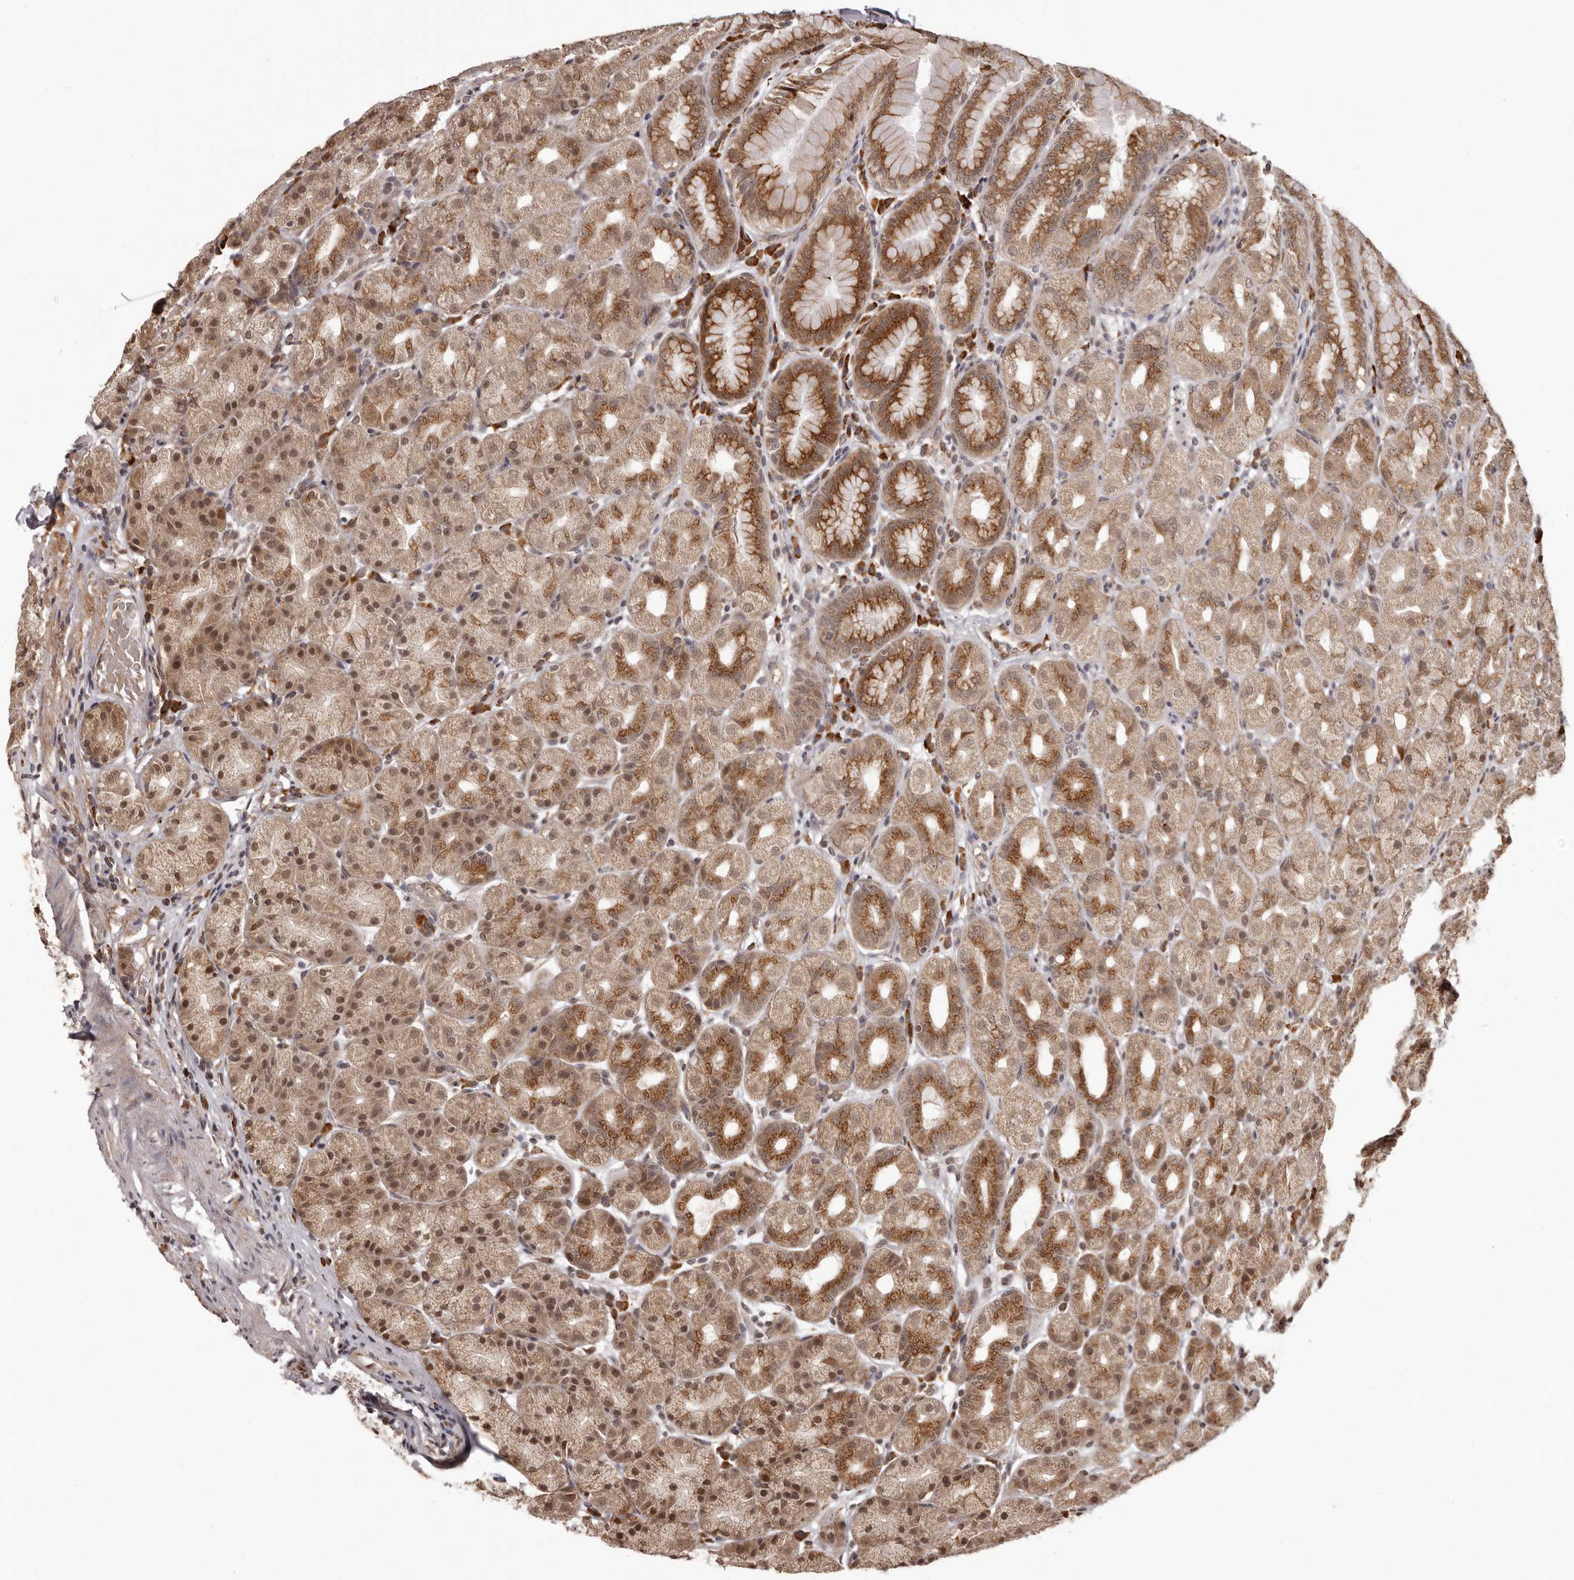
{"staining": {"intensity": "strong", "quantity": ">75%", "location": "cytoplasmic/membranous"}, "tissue": "stomach", "cell_type": "Glandular cells", "image_type": "normal", "snomed": [{"axis": "morphology", "description": "Normal tissue, NOS"}, {"axis": "topography", "description": "Stomach, upper"}], "caption": "Immunohistochemistry (IHC) of benign stomach demonstrates high levels of strong cytoplasmic/membranous expression in about >75% of glandular cells.", "gene": "IL32", "patient": {"sex": "male", "age": 68}}